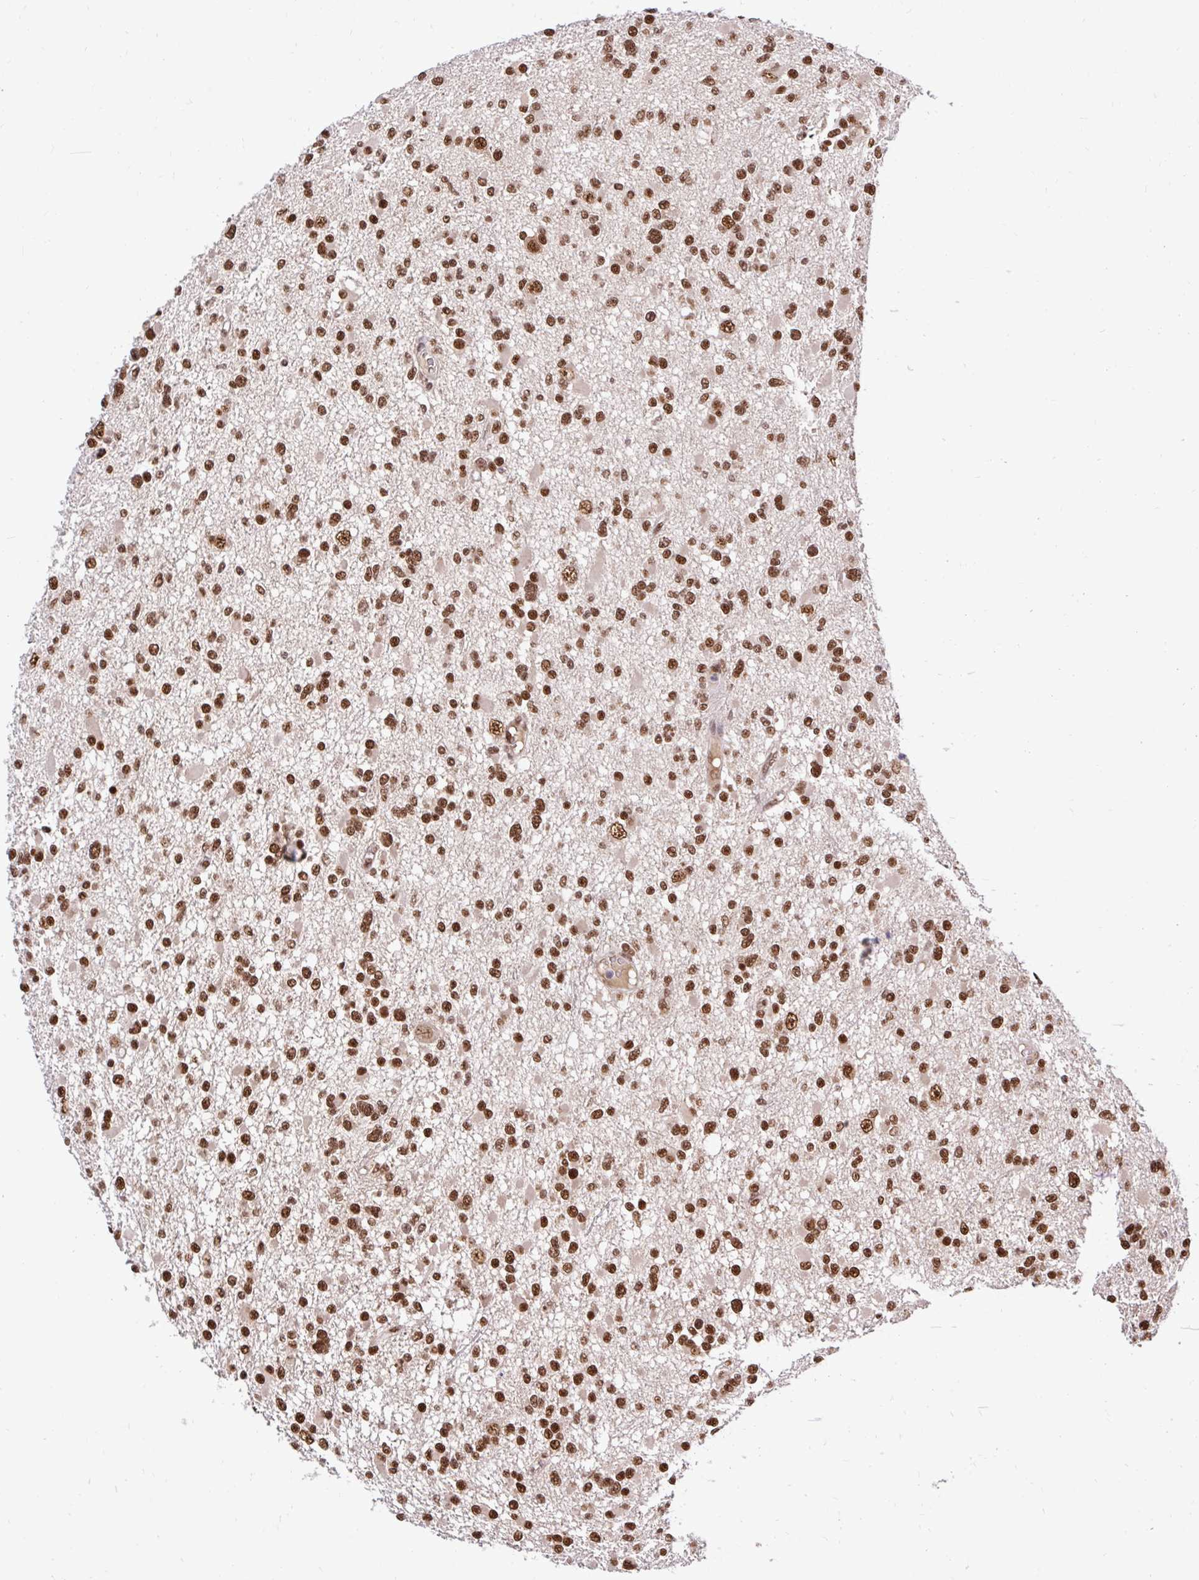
{"staining": {"intensity": "strong", "quantity": ">75%", "location": "nuclear"}, "tissue": "glioma", "cell_type": "Tumor cells", "image_type": "cancer", "snomed": [{"axis": "morphology", "description": "Glioma, malignant, Low grade"}, {"axis": "topography", "description": "Brain"}], "caption": "DAB (3,3'-diaminobenzidine) immunohistochemical staining of human glioma exhibits strong nuclear protein staining in about >75% of tumor cells.", "gene": "ABCA9", "patient": {"sex": "female", "age": 22}}